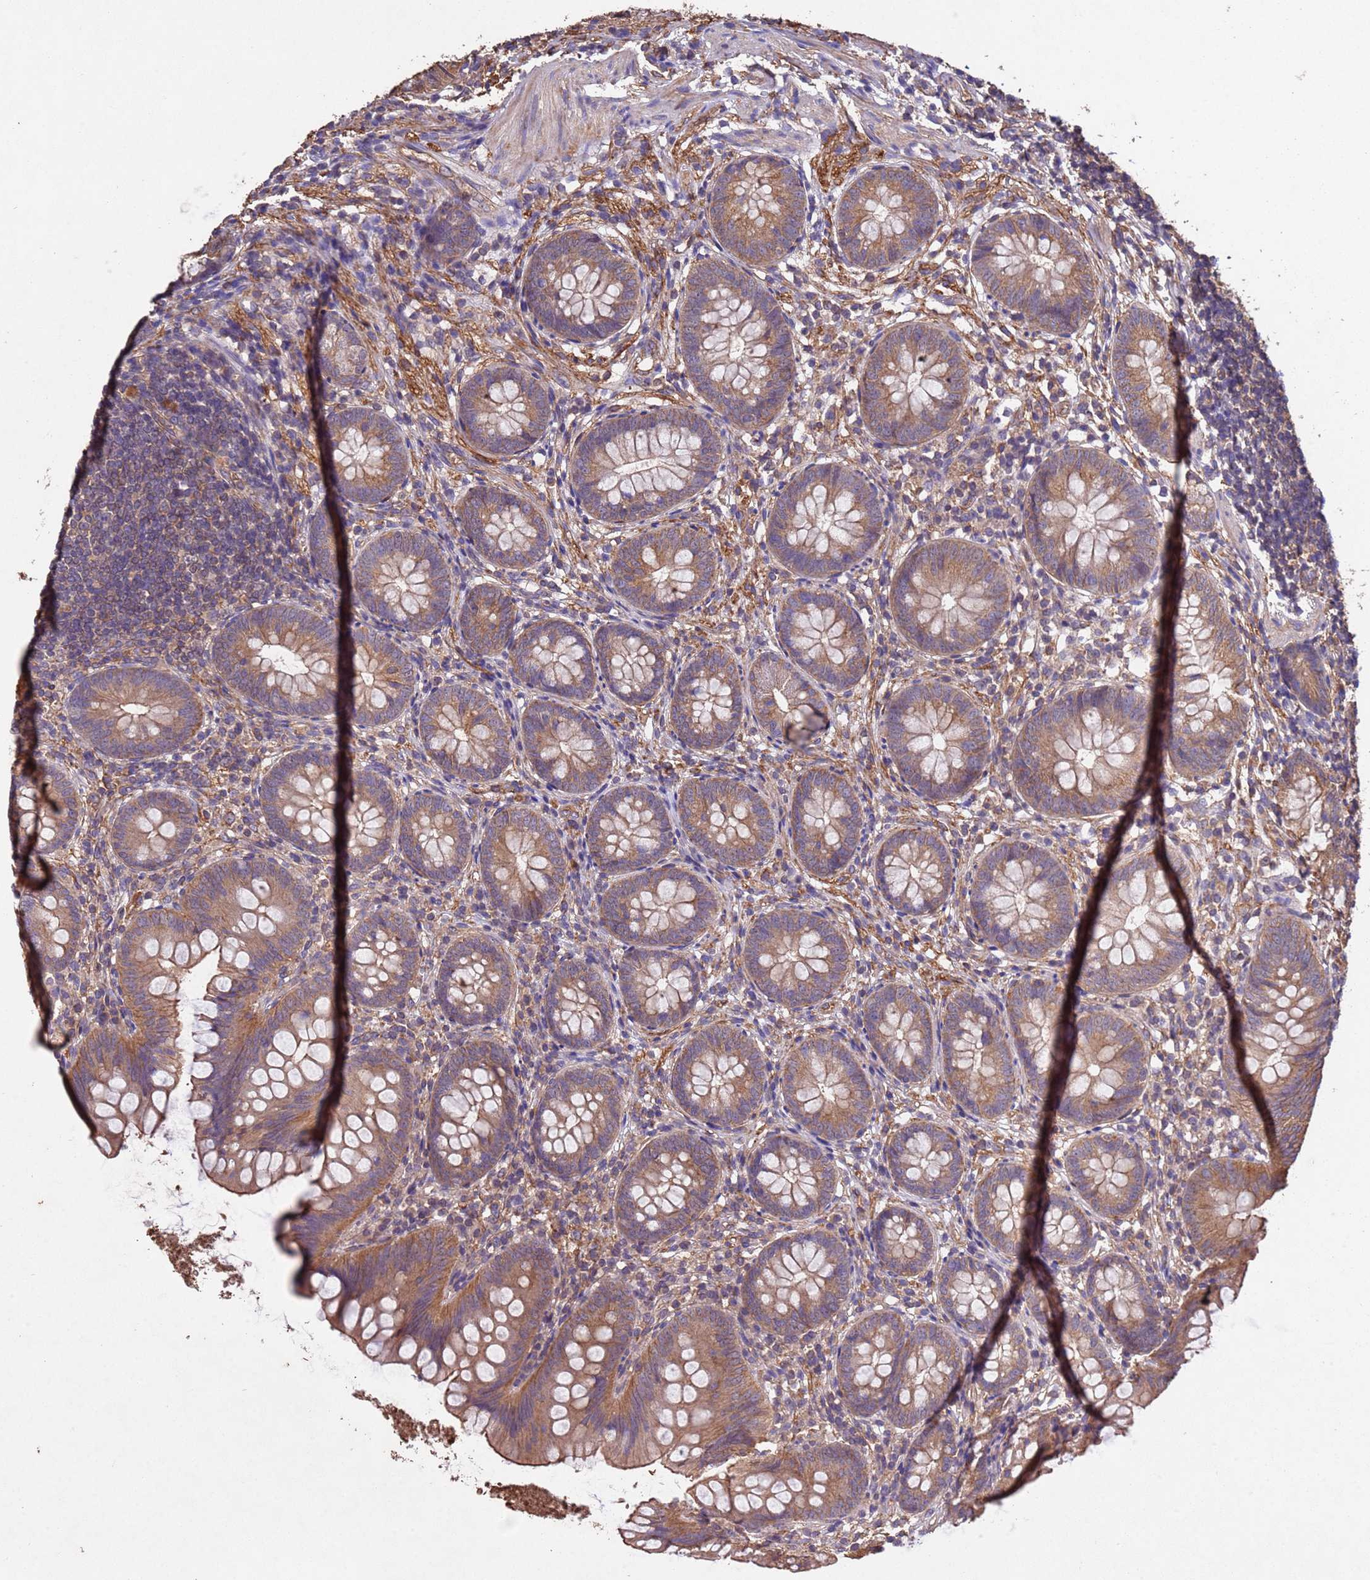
{"staining": {"intensity": "moderate", "quantity": ">75%", "location": "cytoplasmic/membranous"}, "tissue": "appendix", "cell_type": "Glandular cells", "image_type": "normal", "snomed": [{"axis": "morphology", "description": "Normal tissue, NOS"}, {"axis": "topography", "description": "Appendix"}], "caption": "Immunohistochemistry (DAB) staining of normal human appendix shows moderate cytoplasmic/membranous protein expression in approximately >75% of glandular cells.", "gene": "MTX3", "patient": {"sex": "female", "age": 62}}